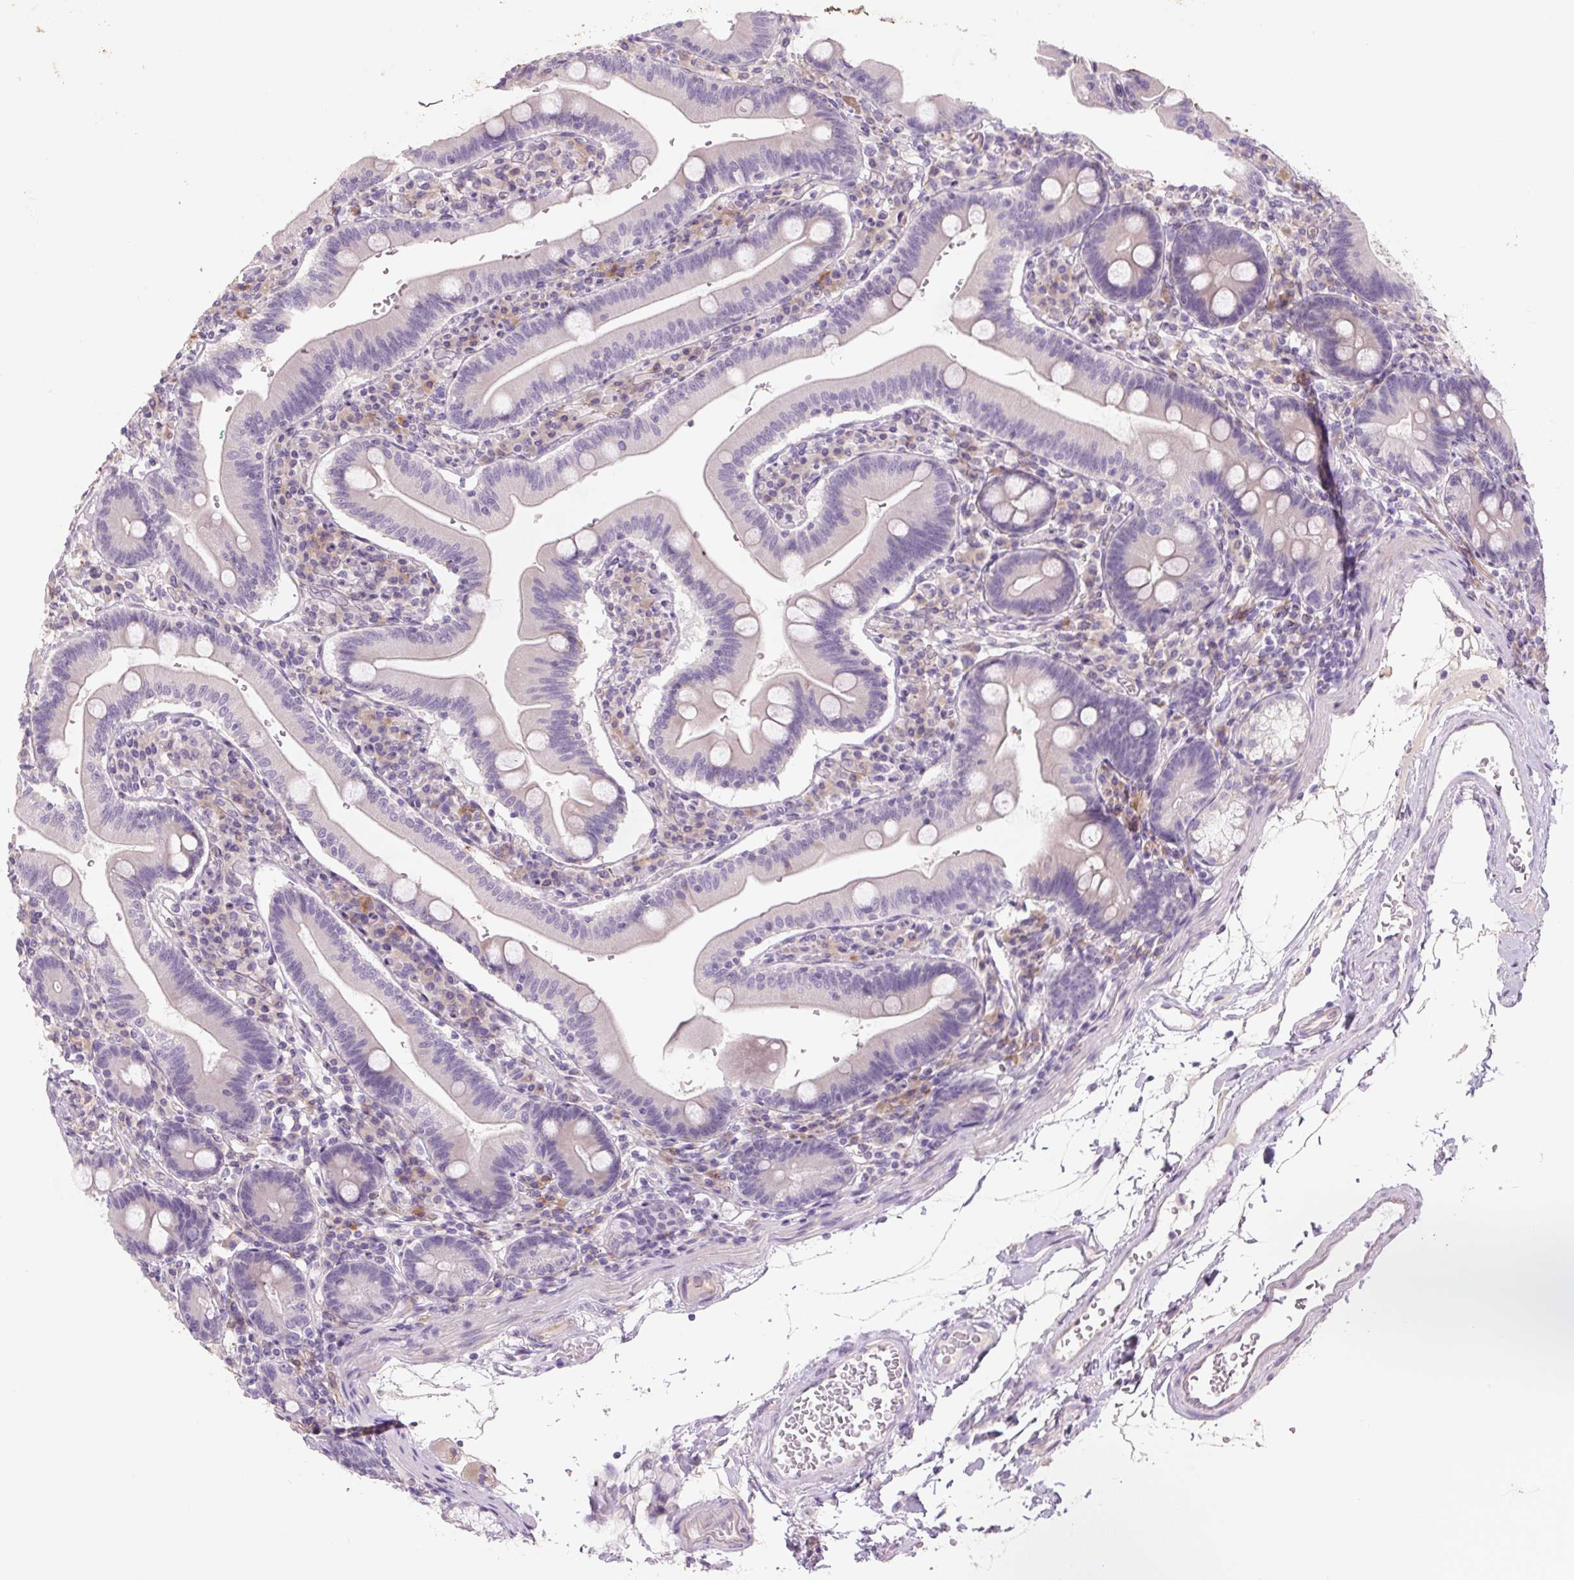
{"staining": {"intensity": "weak", "quantity": "<25%", "location": "cytoplasmic/membranous"}, "tissue": "duodenum", "cell_type": "Glandular cells", "image_type": "normal", "snomed": [{"axis": "morphology", "description": "Normal tissue, NOS"}, {"axis": "topography", "description": "Duodenum"}], "caption": "IHC histopathology image of benign duodenum stained for a protein (brown), which demonstrates no staining in glandular cells. Nuclei are stained in blue.", "gene": "TMEM100", "patient": {"sex": "female", "age": 67}}